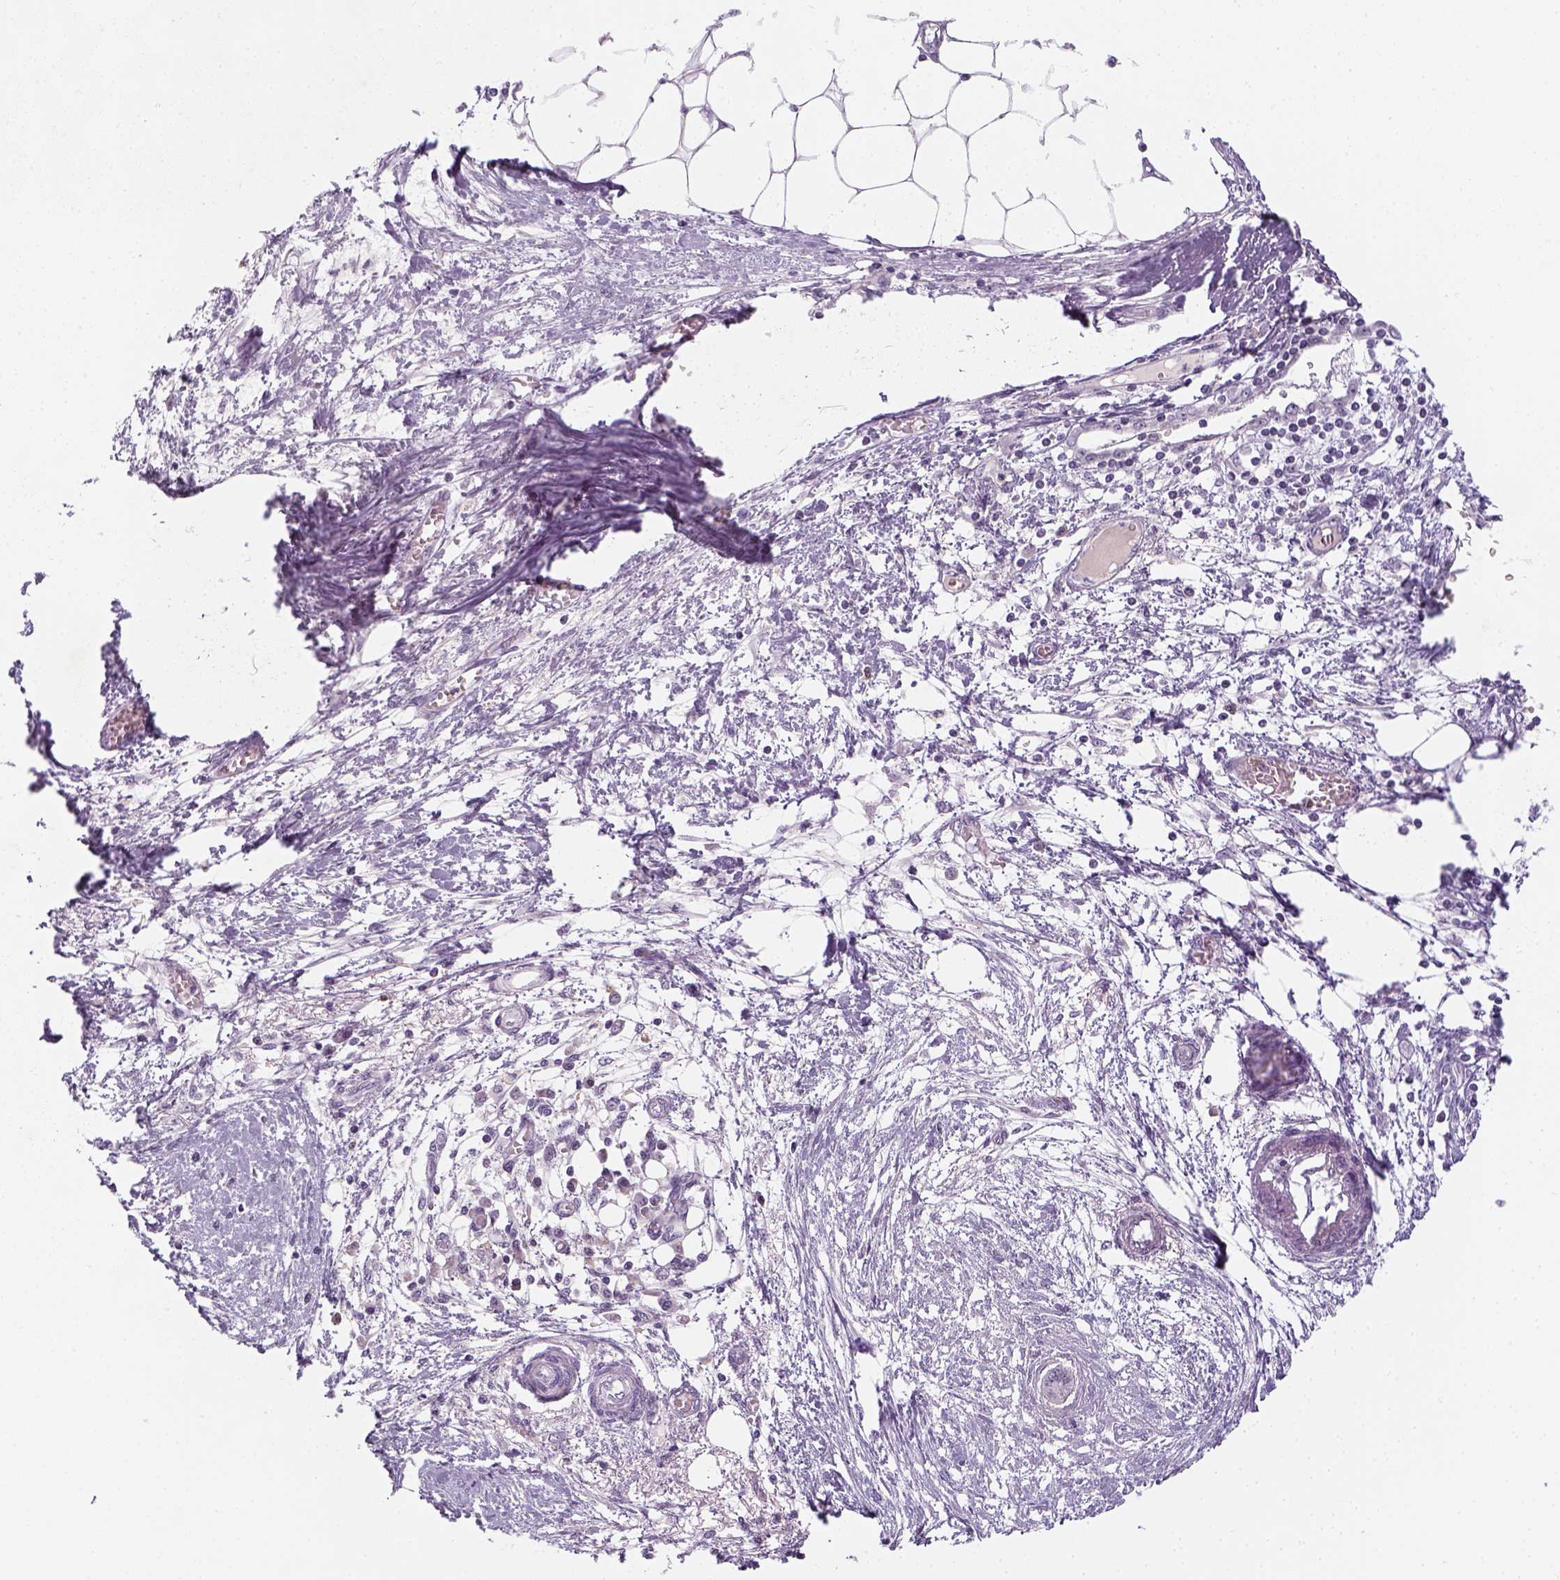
{"staining": {"intensity": "negative", "quantity": "none", "location": "none"}, "tissue": "endometrial cancer", "cell_type": "Tumor cells", "image_type": "cancer", "snomed": [{"axis": "morphology", "description": "Adenocarcinoma, NOS"}, {"axis": "morphology", "description": "Adenocarcinoma, metastatic, NOS"}, {"axis": "topography", "description": "Adipose tissue"}, {"axis": "topography", "description": "Endometrium"}], "caption": "Immunohistochemistry of endometrial metastatic adenocarcinoma demonstrates no positivity in tumor cells. (Brightfield microscopy of DAB (3,3'-diaminobenzidine) IHC at high magnification).", "gene": "MAGEB3", "patient": {"sex": "female", "age": 67}}